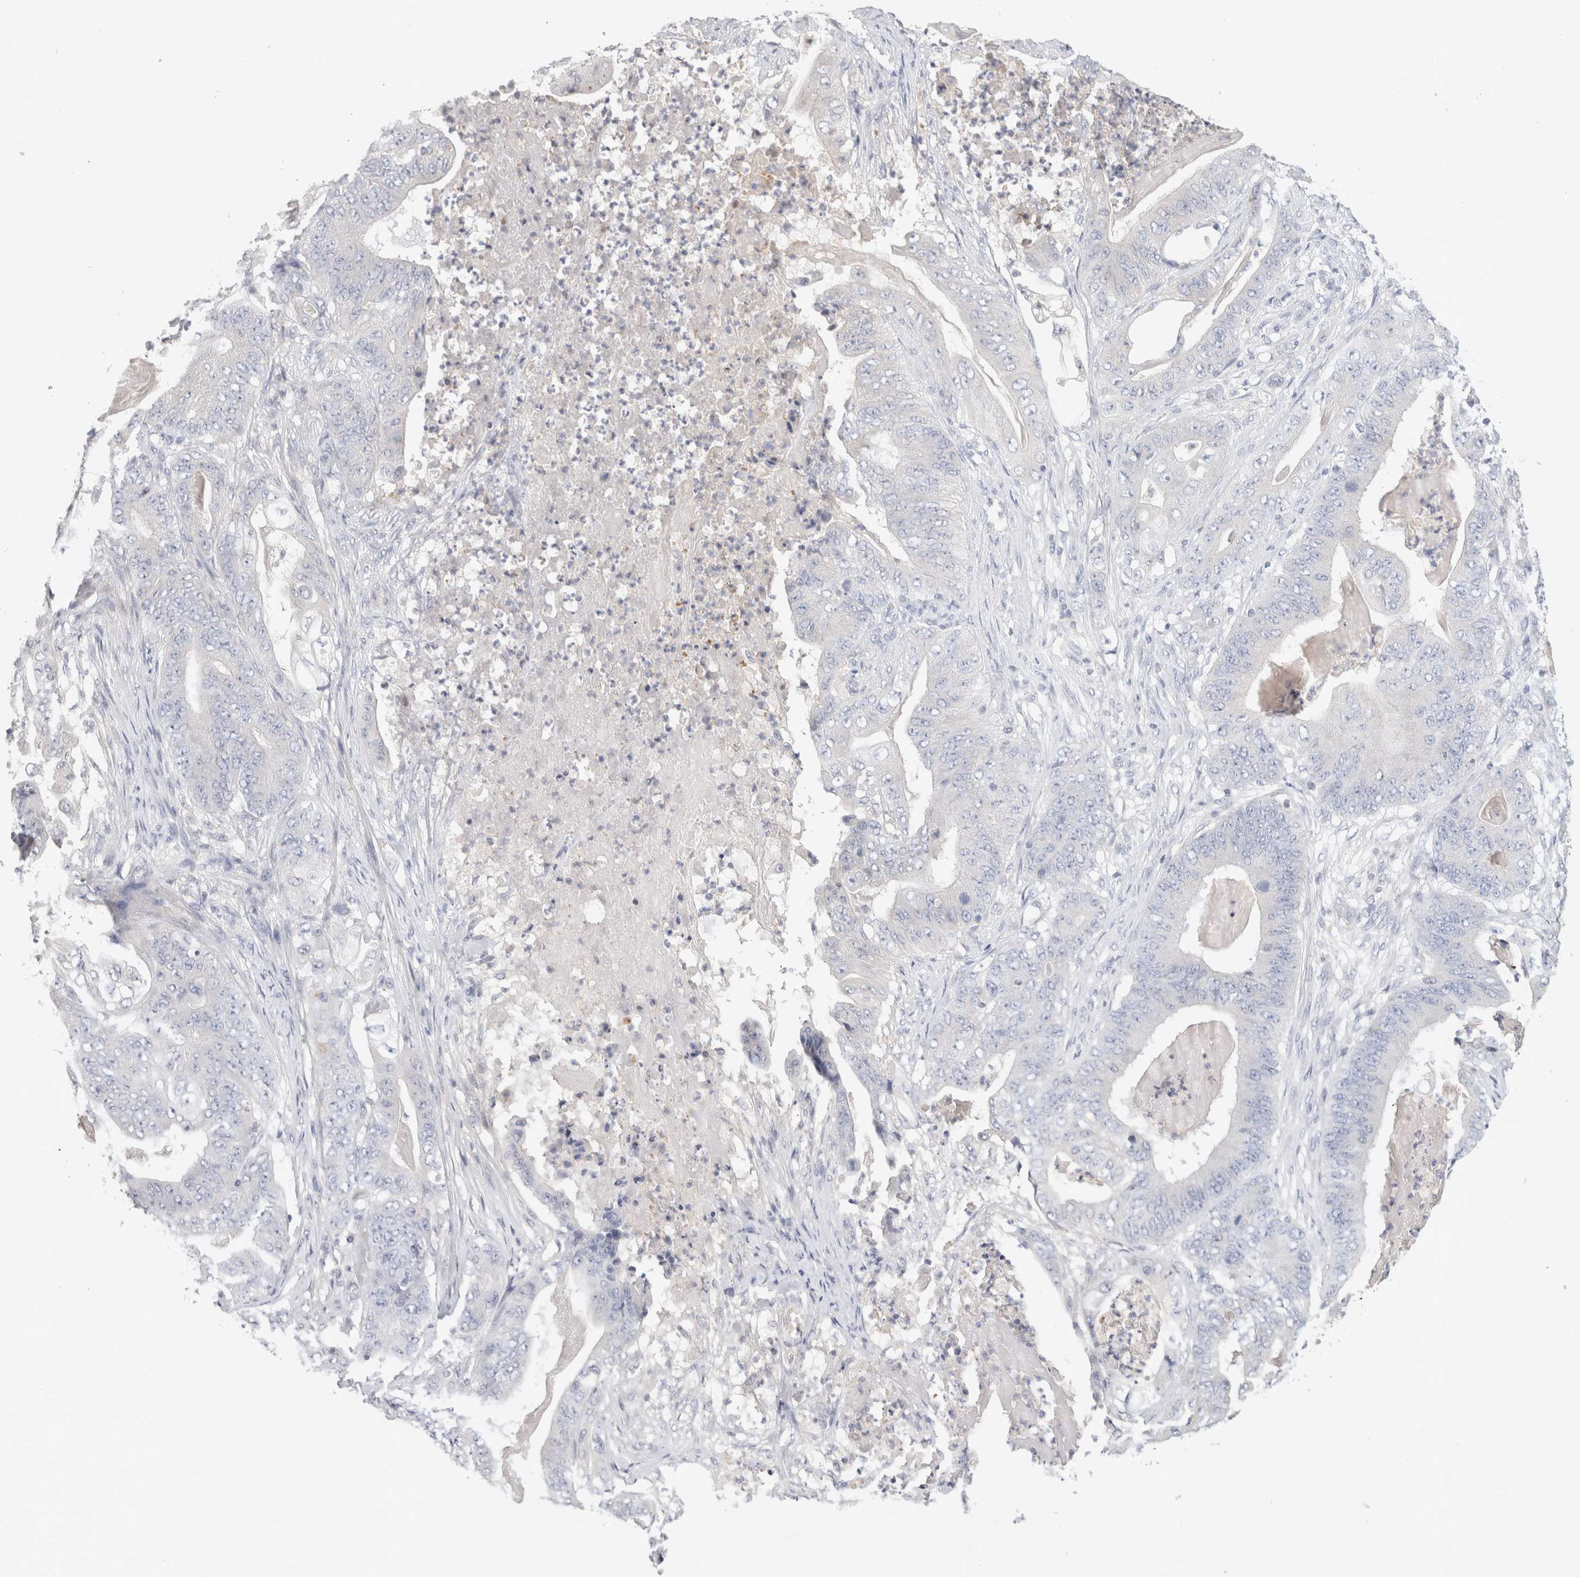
{"staining": {"intensity": "negative", "quantity": "none", "location": "none"}, "tissue": "stomach cancer", "cell_type": "Tumor cells", "image_type": "cancer", "snomed": [{"axis": "morphology", "description": "Adenocarcinoma, NOS"}, {"axis": "topography", "description": "Stomach"}], "caption": "IHC photomicrograph of neoplastic tissue: stomach adenocarcinoma stained with DAB (3,3'-diaminobenzidine) exhibits no significant protein staining in tumor cells. Brightfield microscopy of immunohistochemistry (IHC) stained with DAB (brown) and hematoxylin (blue), captured at high magnification.", "gene": "MPP2", "patient": {"sex": "female", "age": 73}}